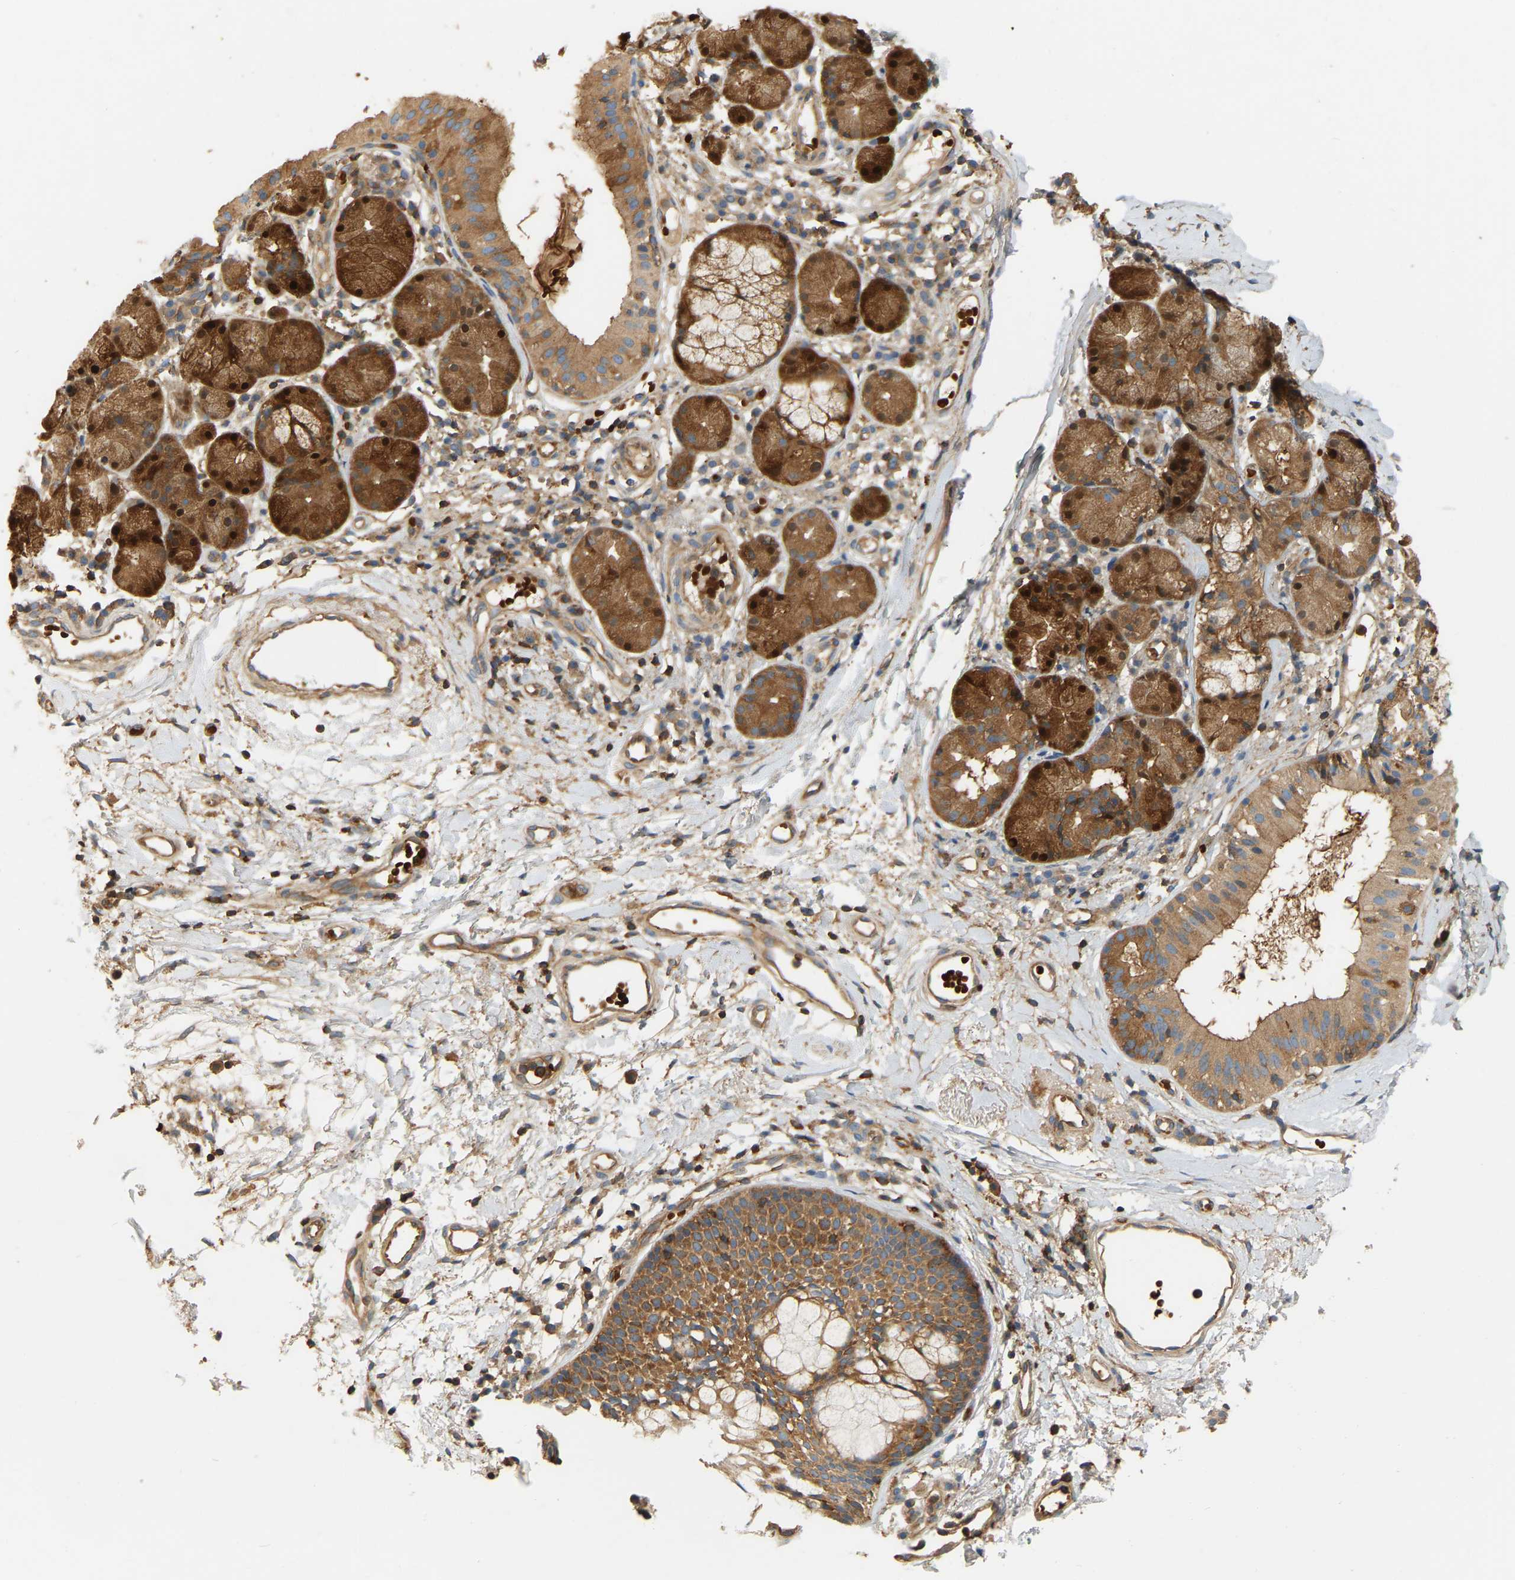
{"staining": {"intensity": "moderate", "quantity": ">75%", "location": "cytoplasmic/membranous"}, "tissue": "nasopharynx", "cell_type": "Respiratory epithelial cells", "image_type": "normal", "snomed": [{"axis": "morphology", "description": "Normal tissue, NOS"}, {"axis": "morphology", "description": "Basal cell carcinoma"}, {"axis": "topography", "description": "Cartilage tissue"}, {"axis": "topography", "description": "Nasopharynx"}, {"axis": "topography", "description": "Oral tissue"}], "caption": "Nasopharynx stained with DAB immunohistochemistry demonstrates medium levels of moderate cytoplasmic/membranous positivity in about >75% of respiratory epithelial cells.", "gene": "AKAP13", "patient": {"sex": "female", "age": 77}}